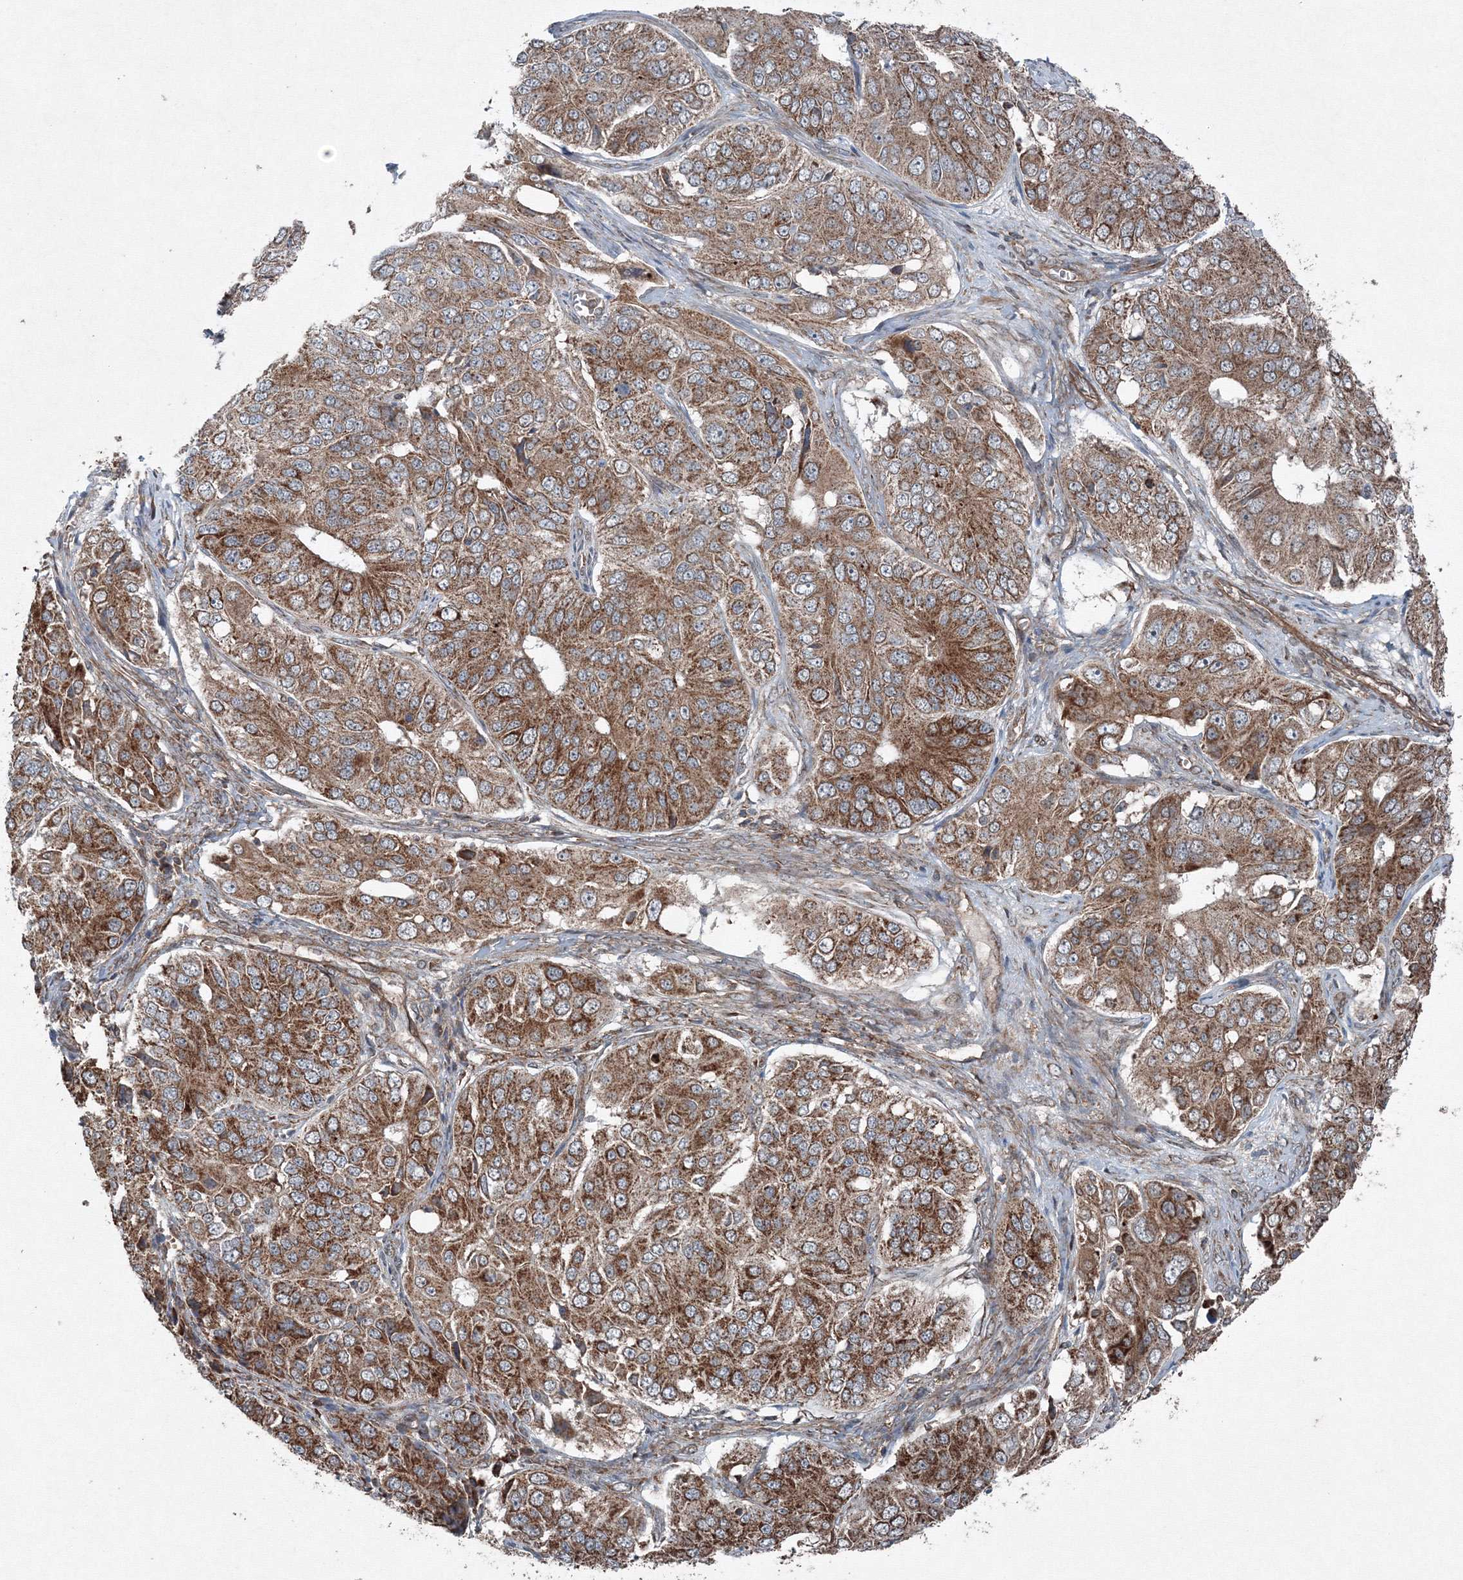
{"staining": {"intensity": "moderate", "quantity": ">75%", "location": "cytoplasmic/membranous"}, "tissue": "ovarian cancer", "cell_type": "Tumor cells", "image_type": "cancer", "snomed": [{"axis": "morphology", "description": "Carcinoma, endometroid"}, {"axis": "topography", "description": "Ovary"}], "caption": "A photomicrograph of ovarian cancer stained for a protein exhibits moderate cytoplasmic/membranous brown staining in tumor cells. (Brightfield microscopy of DAB IHC at high magnification).", "gene": "COPS7B", "patient": {"sex": "female", "age": 51}}